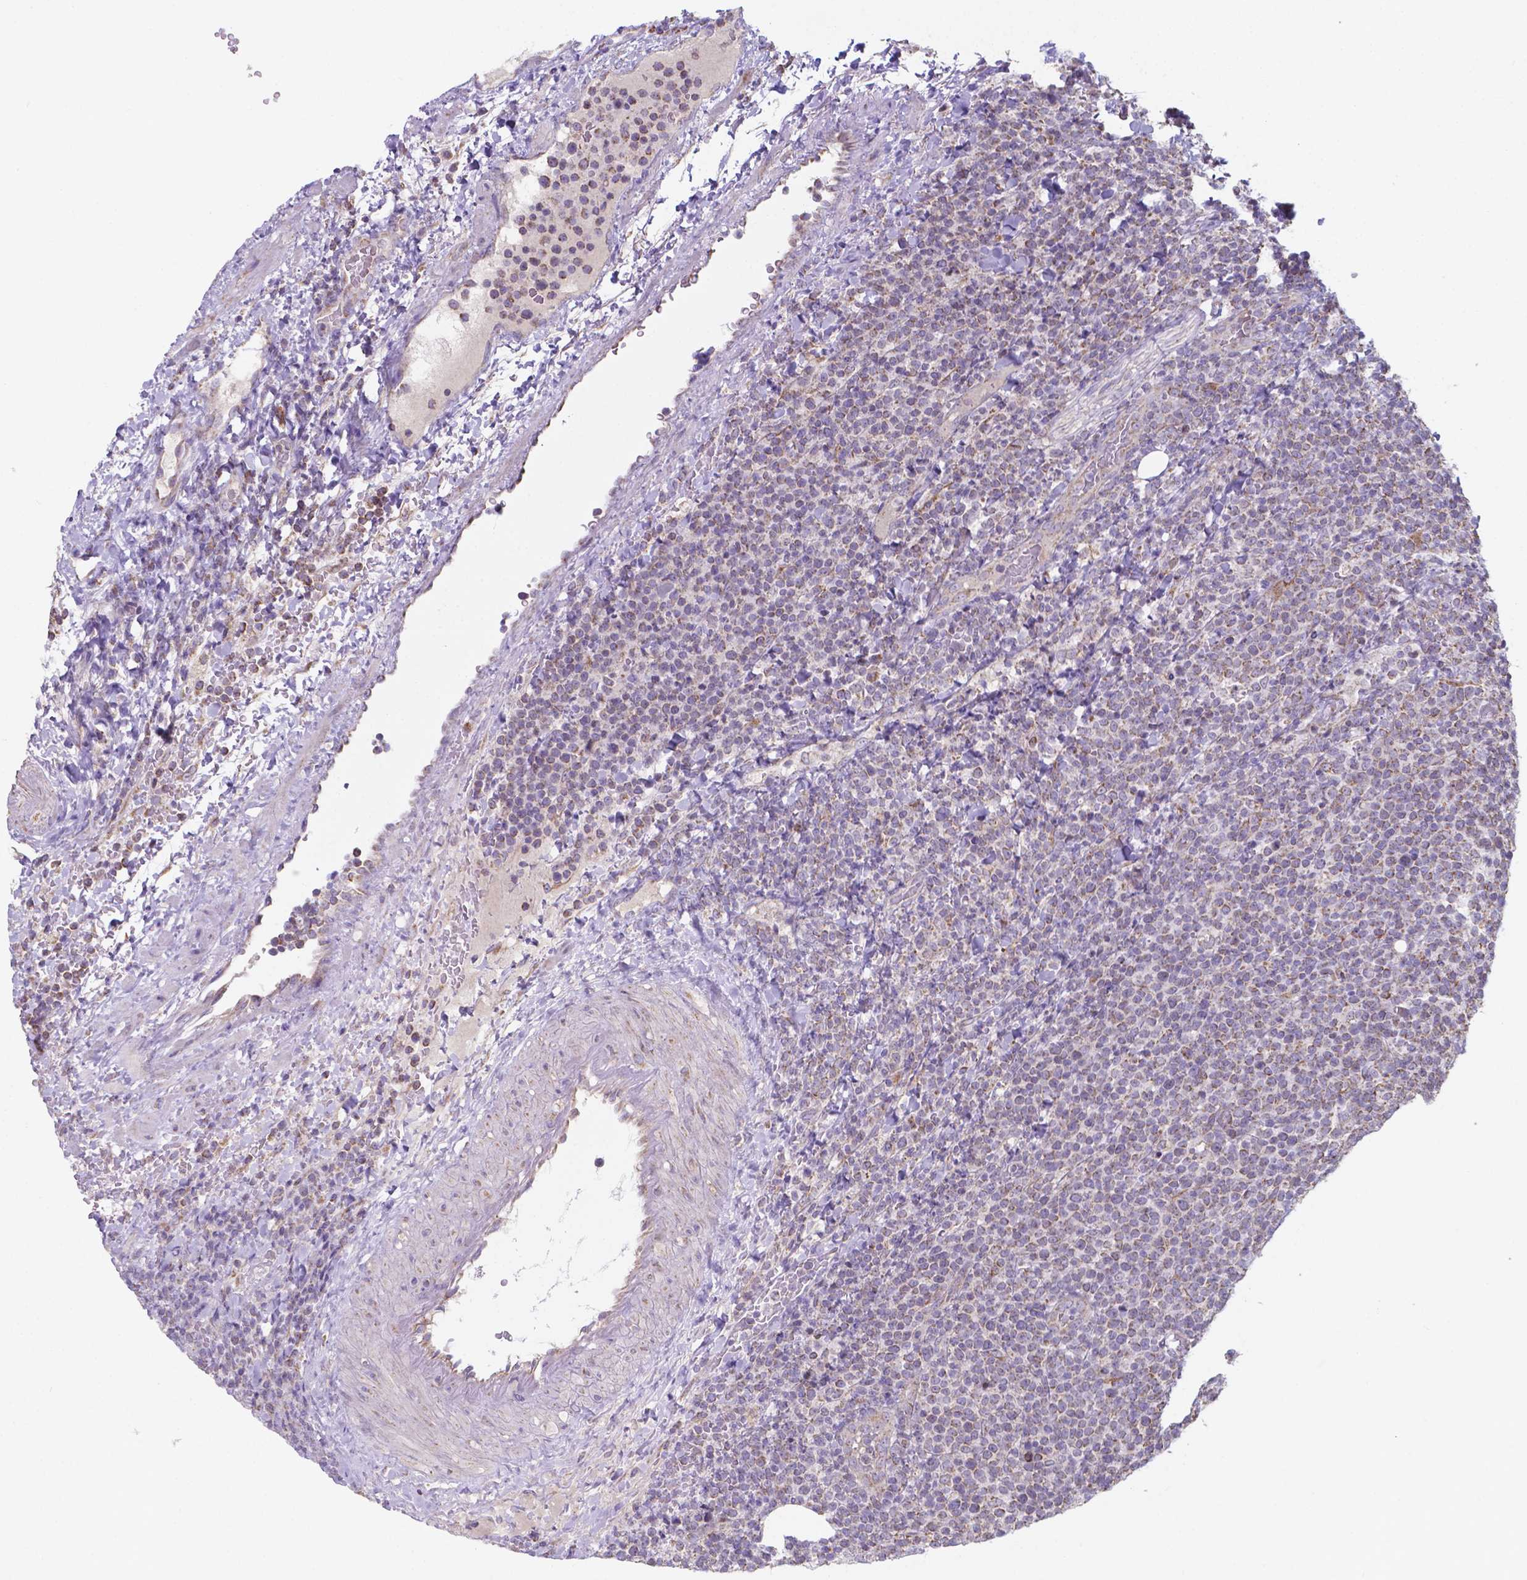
{"staining": {"intensity": "negative", "quantity": "none", "location": "none"}, "tissue": "lymphoma", "cell_type": "Tumor cells", "image_type": "cancer", "snomed": [{"axis": "morphology", "description": "Malignant lymphoma, non-Hodgkin's type, High grade"}, {"axis": "topography", "description": "Lymph node"}], "caption": "High power microscopy photomicrograph of an immunohistochemistry micrograph of lymphoma, revealing no significant staining in tumor cells.", "gene": "FAM114A1", "patient": {"sex": "male", "age": 61}}